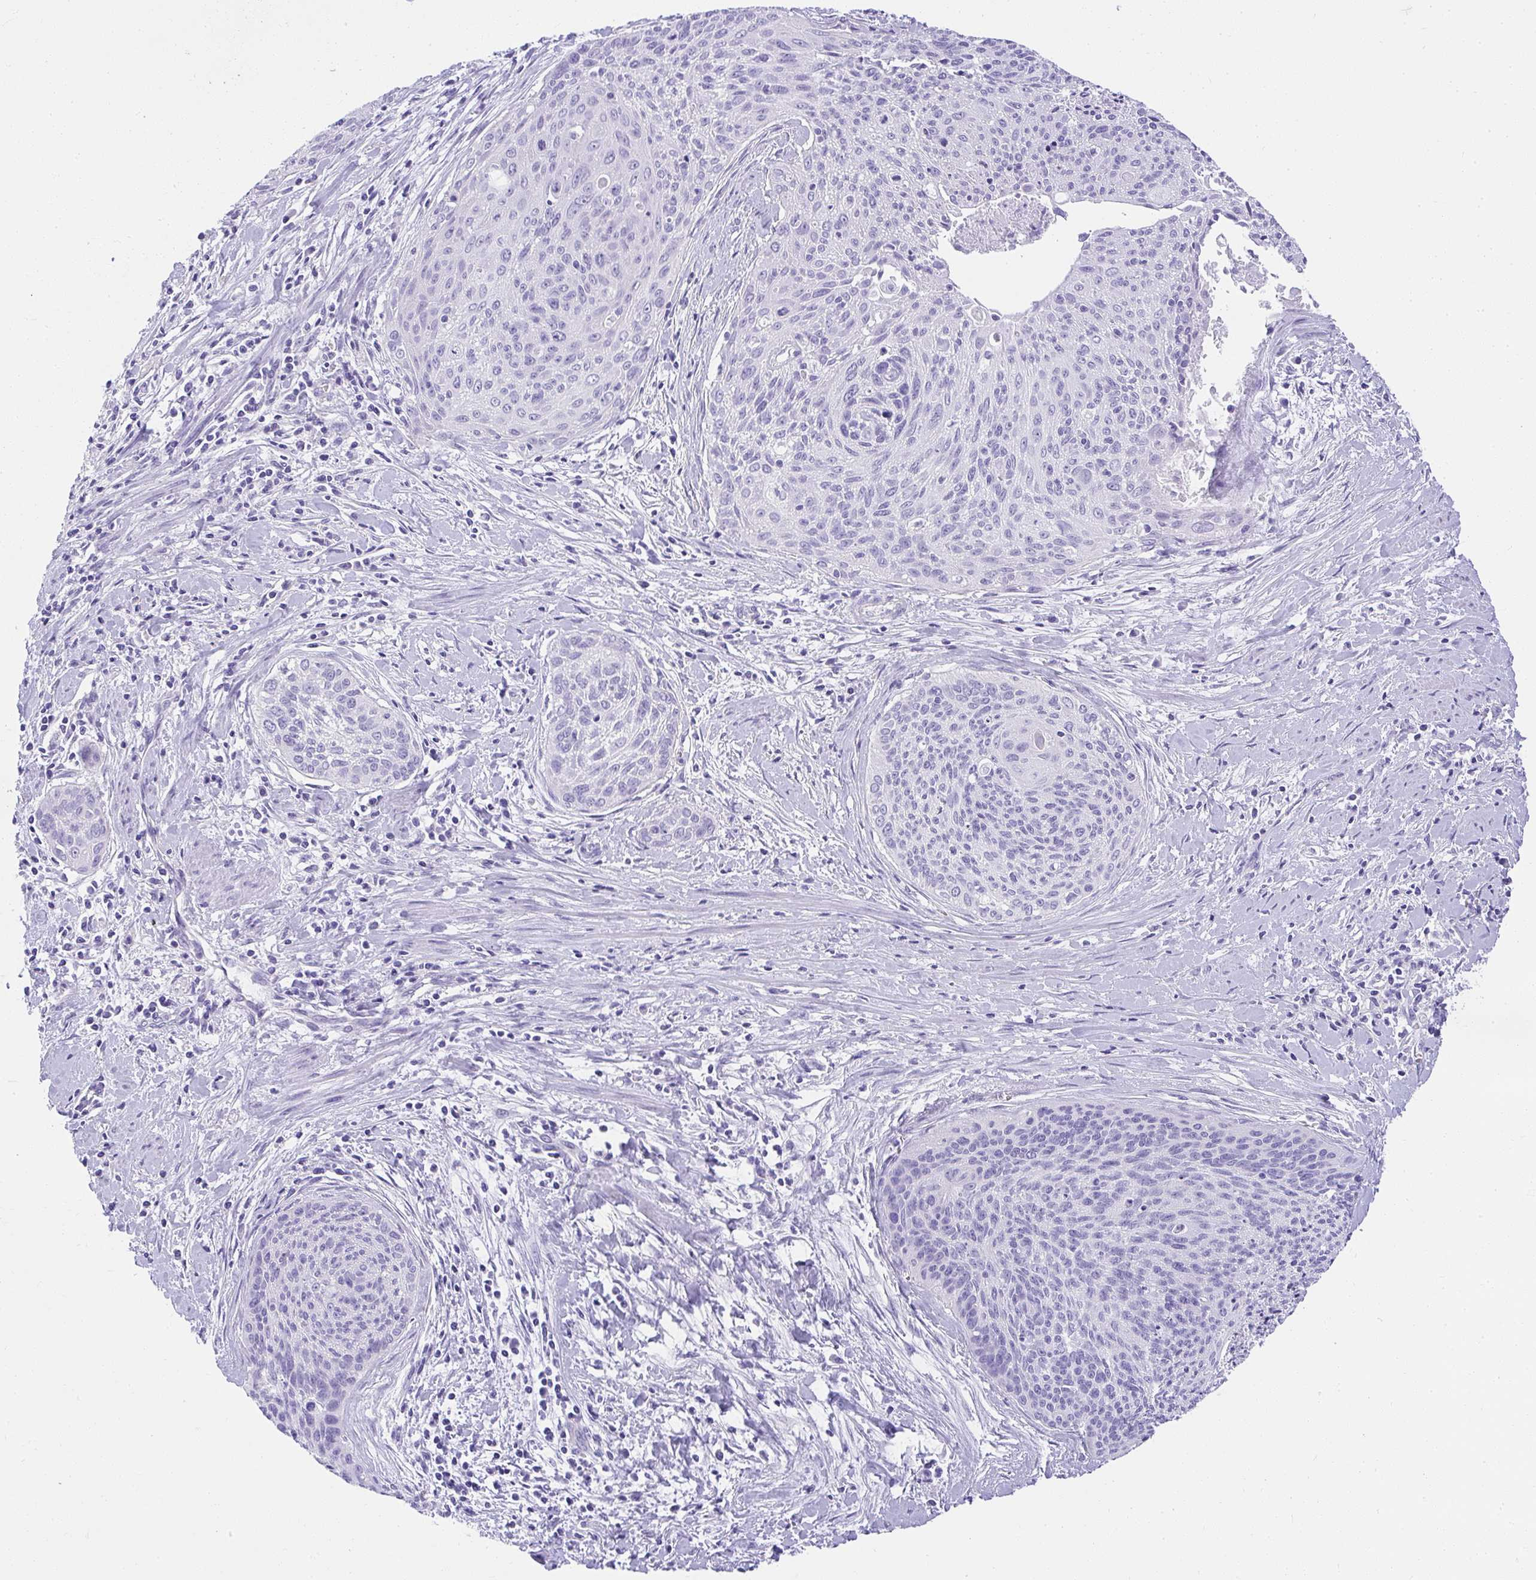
{"staining": {"intensity": "negative", "quantity": "none", "location": "none"}, "tissue": "cervical cancer", "cell_type": "Tumor cells", "image_type": "cancer", "snomed": [{"axis": "morphology", "description": "Squamous cell carcinoma, NOS"}, {"axis": "topography", "description": "Cervix"}], "caption": "A photomicrograph of human cervical cancer (squamous cell carcinoma) is negative for staining in tumor cells.", "gene": "AVIL", "patient": {"sex": "female", "age": 55}}